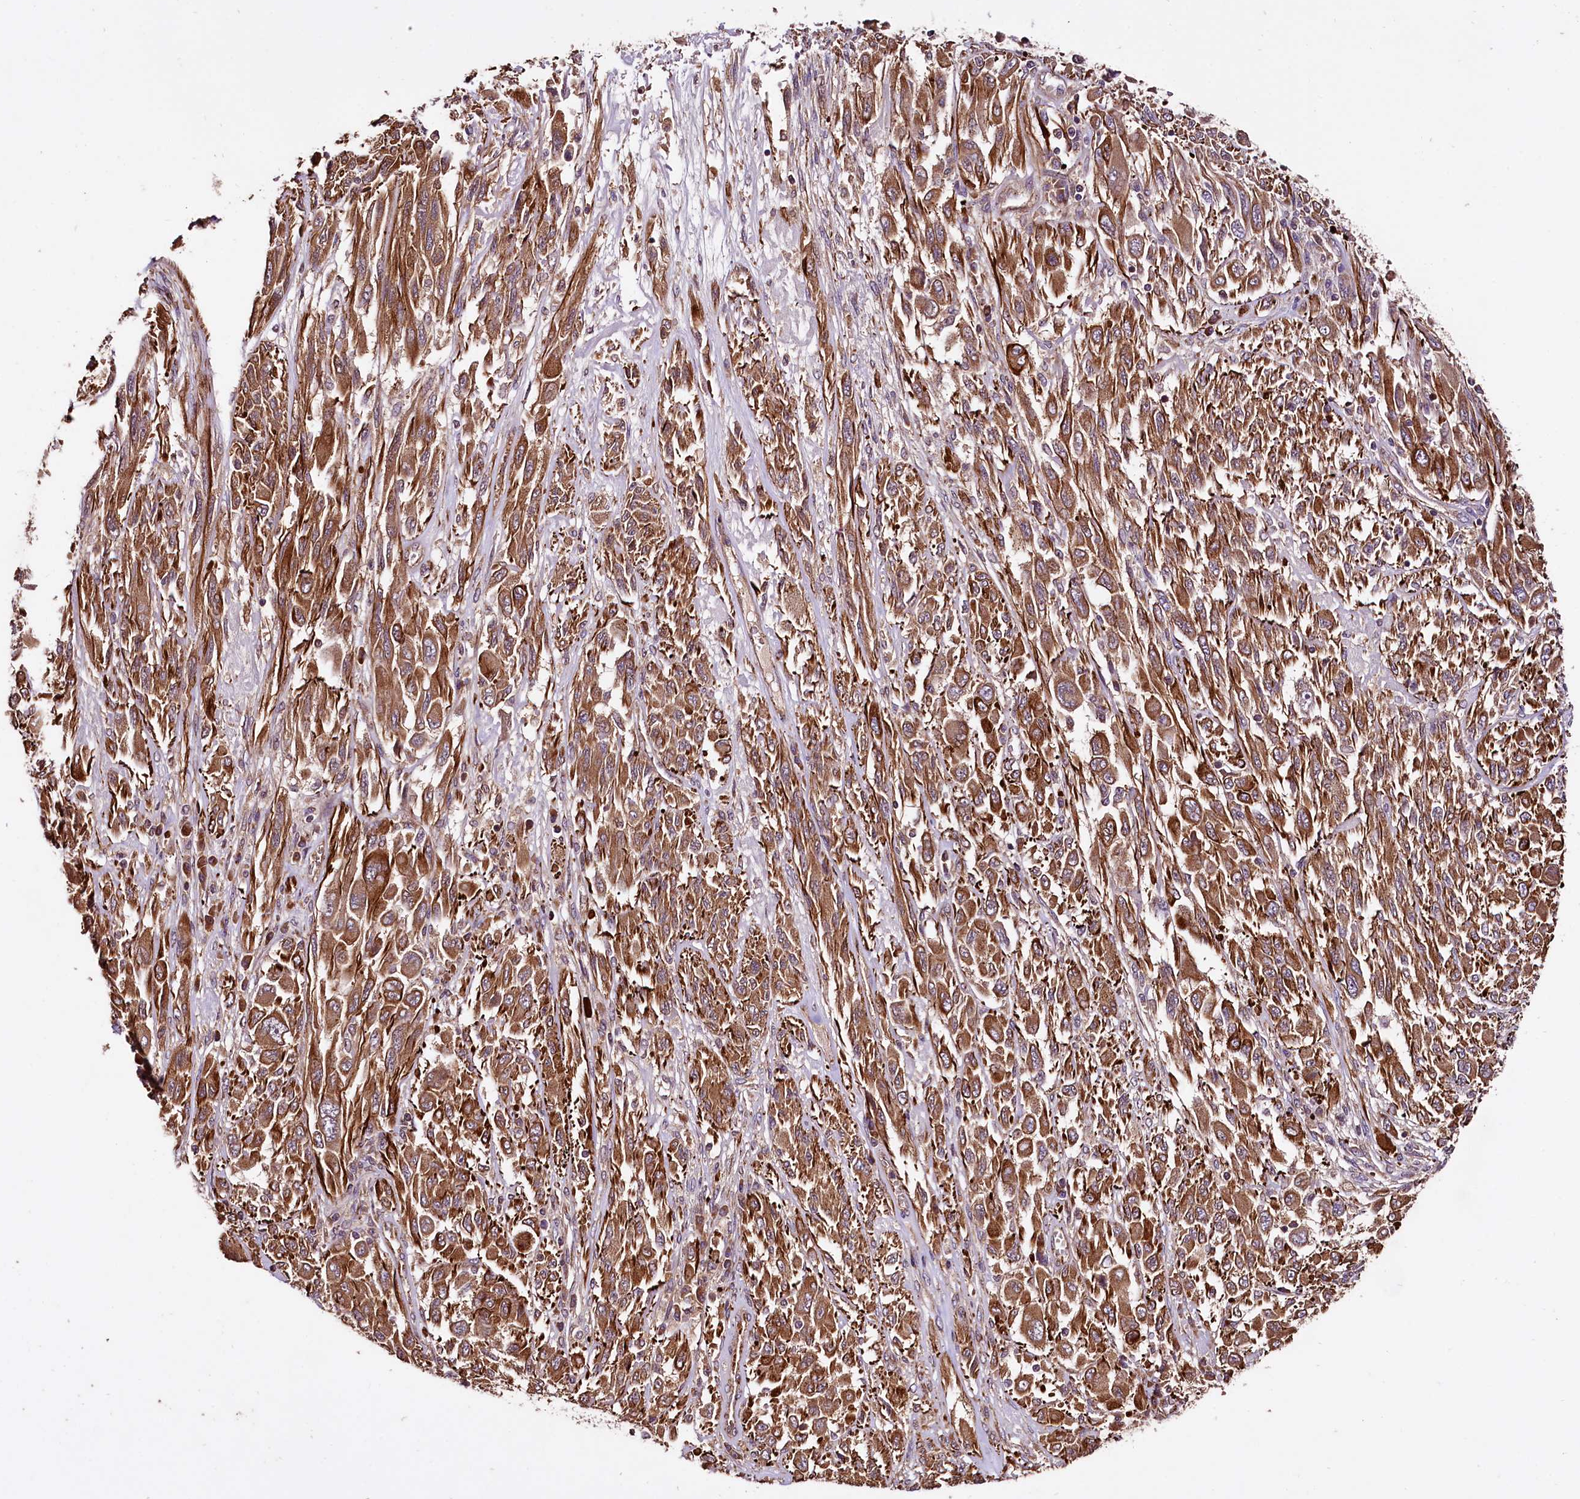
{"staining": {"intensity": "moderate", "quantity": ">75%", "location": "cytoplasmic/membranous"}, "tissue": "melanoma", "cell_type": "Tumor cells", "image_type": "cancer", "snomed": [{"axis": "morphology", "description": "Malignant melanoma, NOS"}, {"axis": "topography", "description": "Skin"}], "caption": "DAB immunohistochemical staining of human melanoma reveals moderate cytoplasmic/membranous protein positivity in about >75% of tumor cells.", "gene": "RASSF1", "patient": {"sex": "female", "age": 91}}